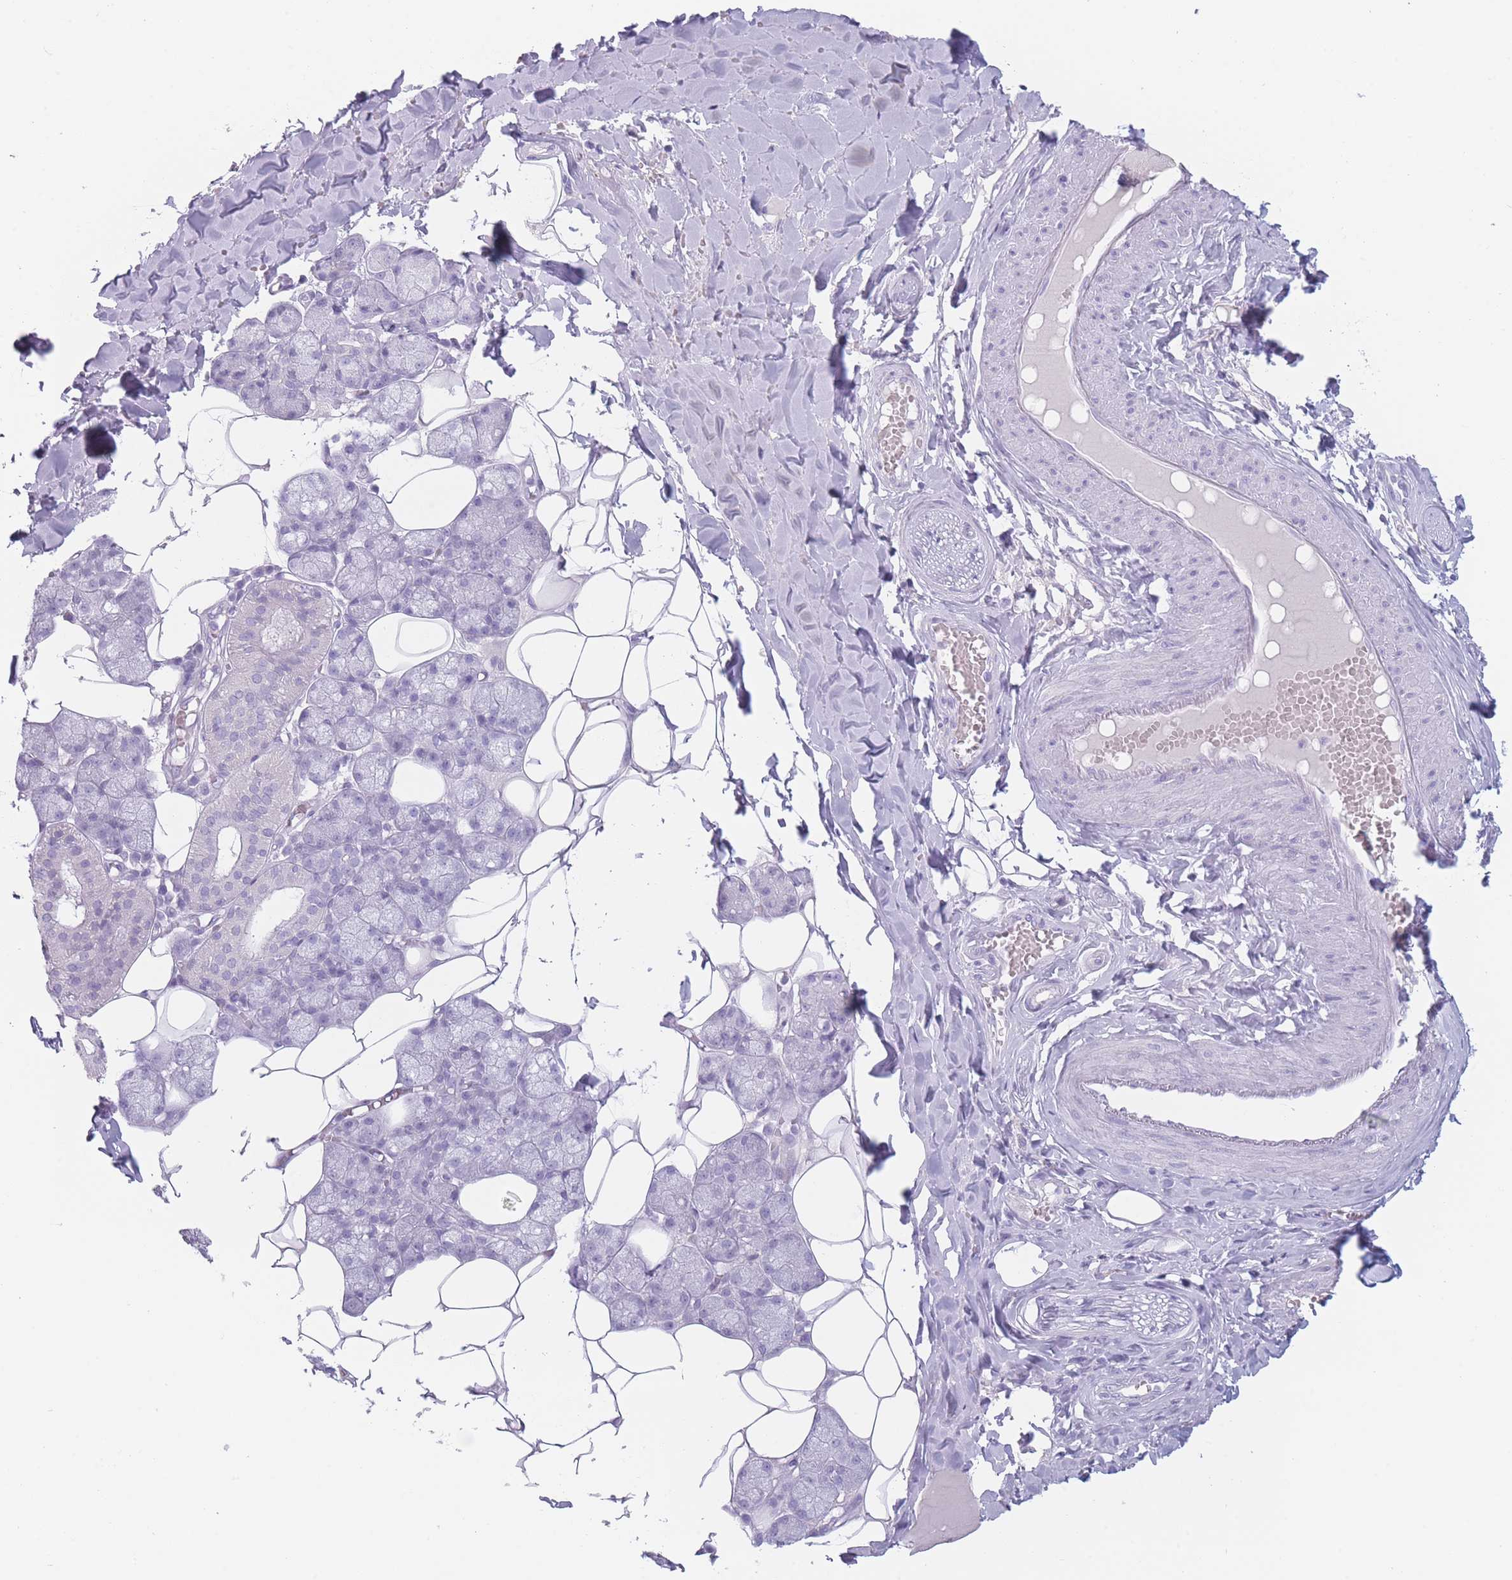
{"staining": {"intensity": "negative", "quantity": "none", "location": "none"}, "tissue": "salivary gland", "cell_type": "Glandular cells", "image_type": "normal", "snomed": [{"axis": "morphology", "description": "Normal tissue, NOS"}, {"axis": "topography", "description": "Salivary gland"}], "caption": "Glandular cells are negative for protein expression in normal human salivary gland.", "gene": "GPR12", "patient": {"sex": "male", "age": 62}}